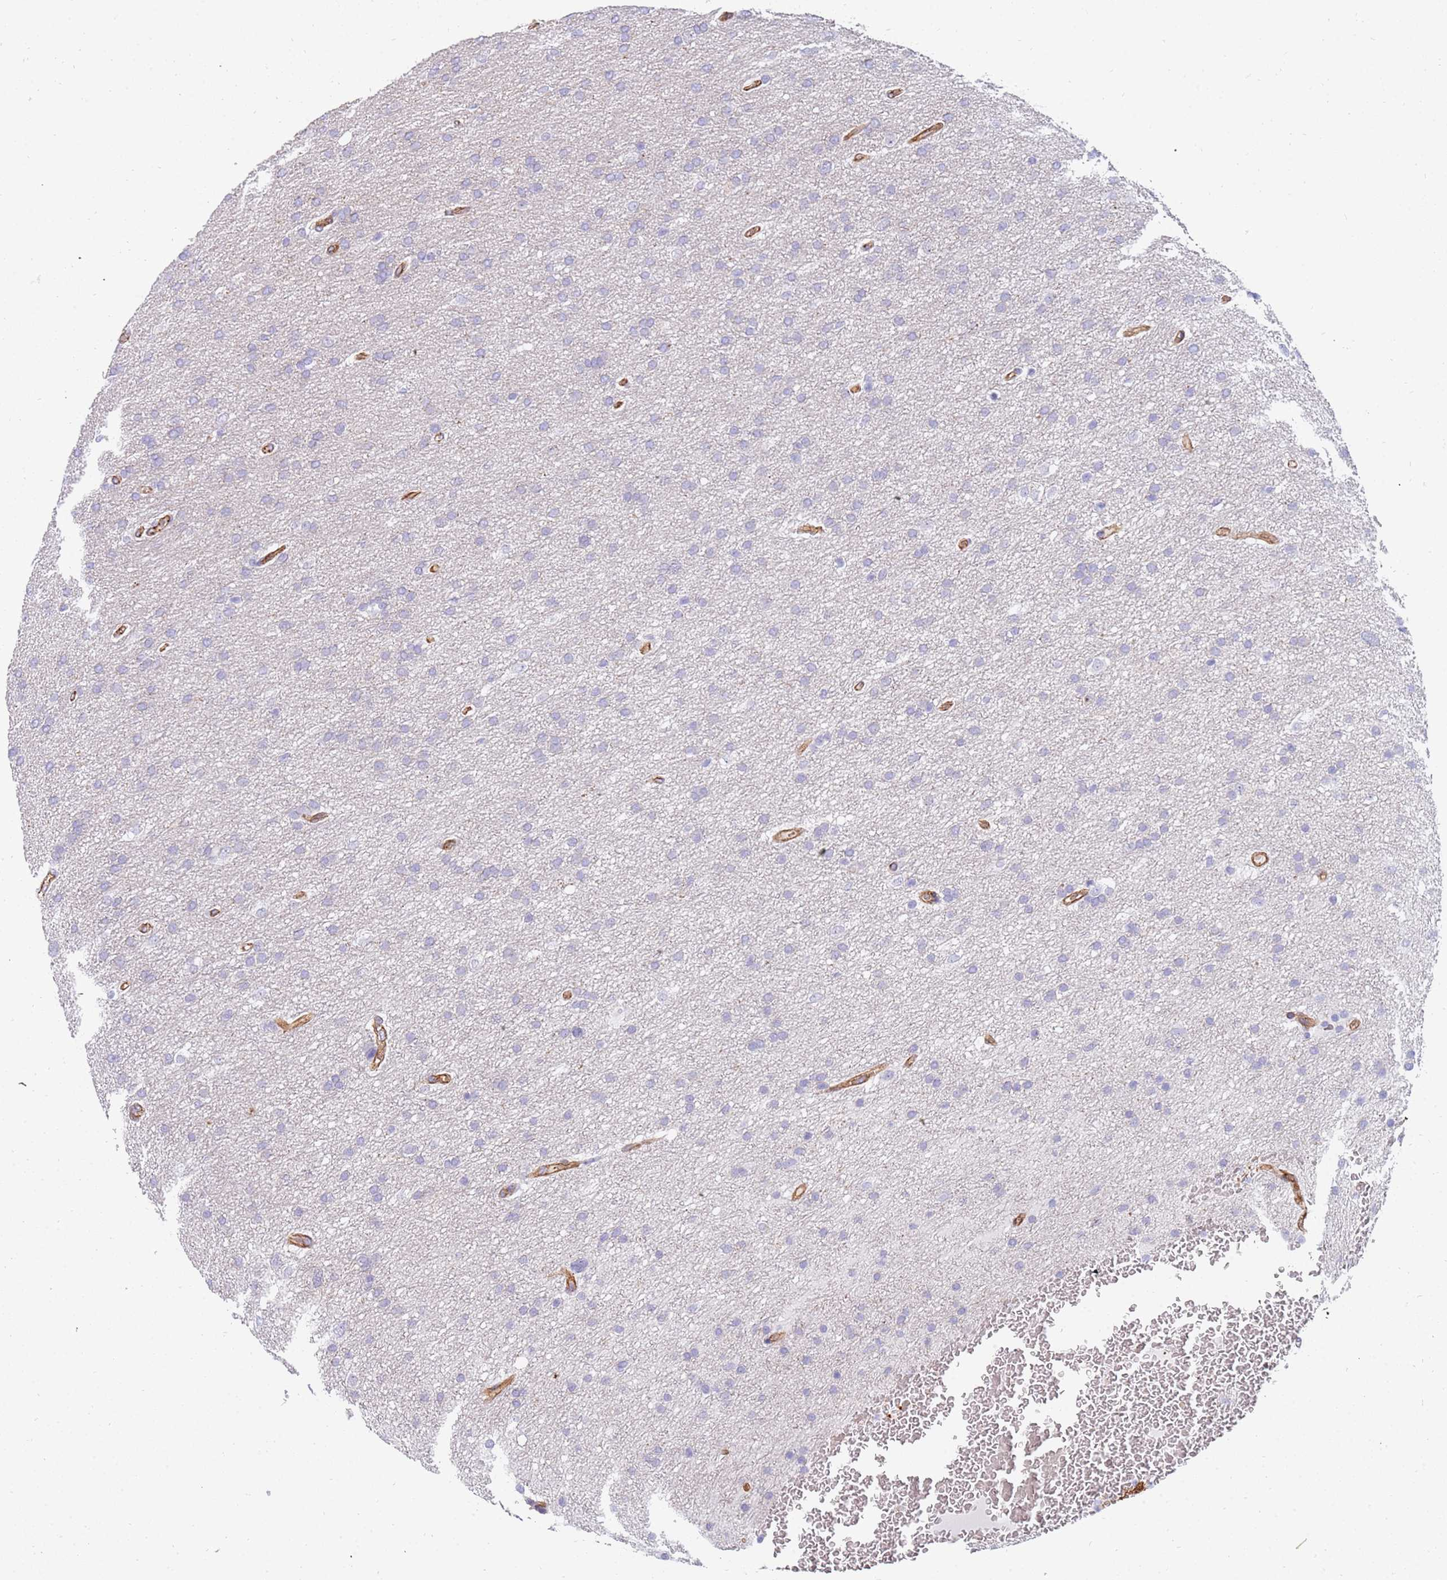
{"staining": {"intensity": "negative", "quantity": "none", "location": "none"}, "tissue": "glioma", "cell_type": "Tumor cells", "image_type": "cancer", "snomed": [{"axis": "morphology", "description": "Glioma, malignant, High grade"}, {"axis": "topography", "description": "Cerebral cortex"}], "caption": "Tumor cells show no significant staining in glioma.", "gene": "GFRAL", "patient": {"sex": "female", "age": 36}}